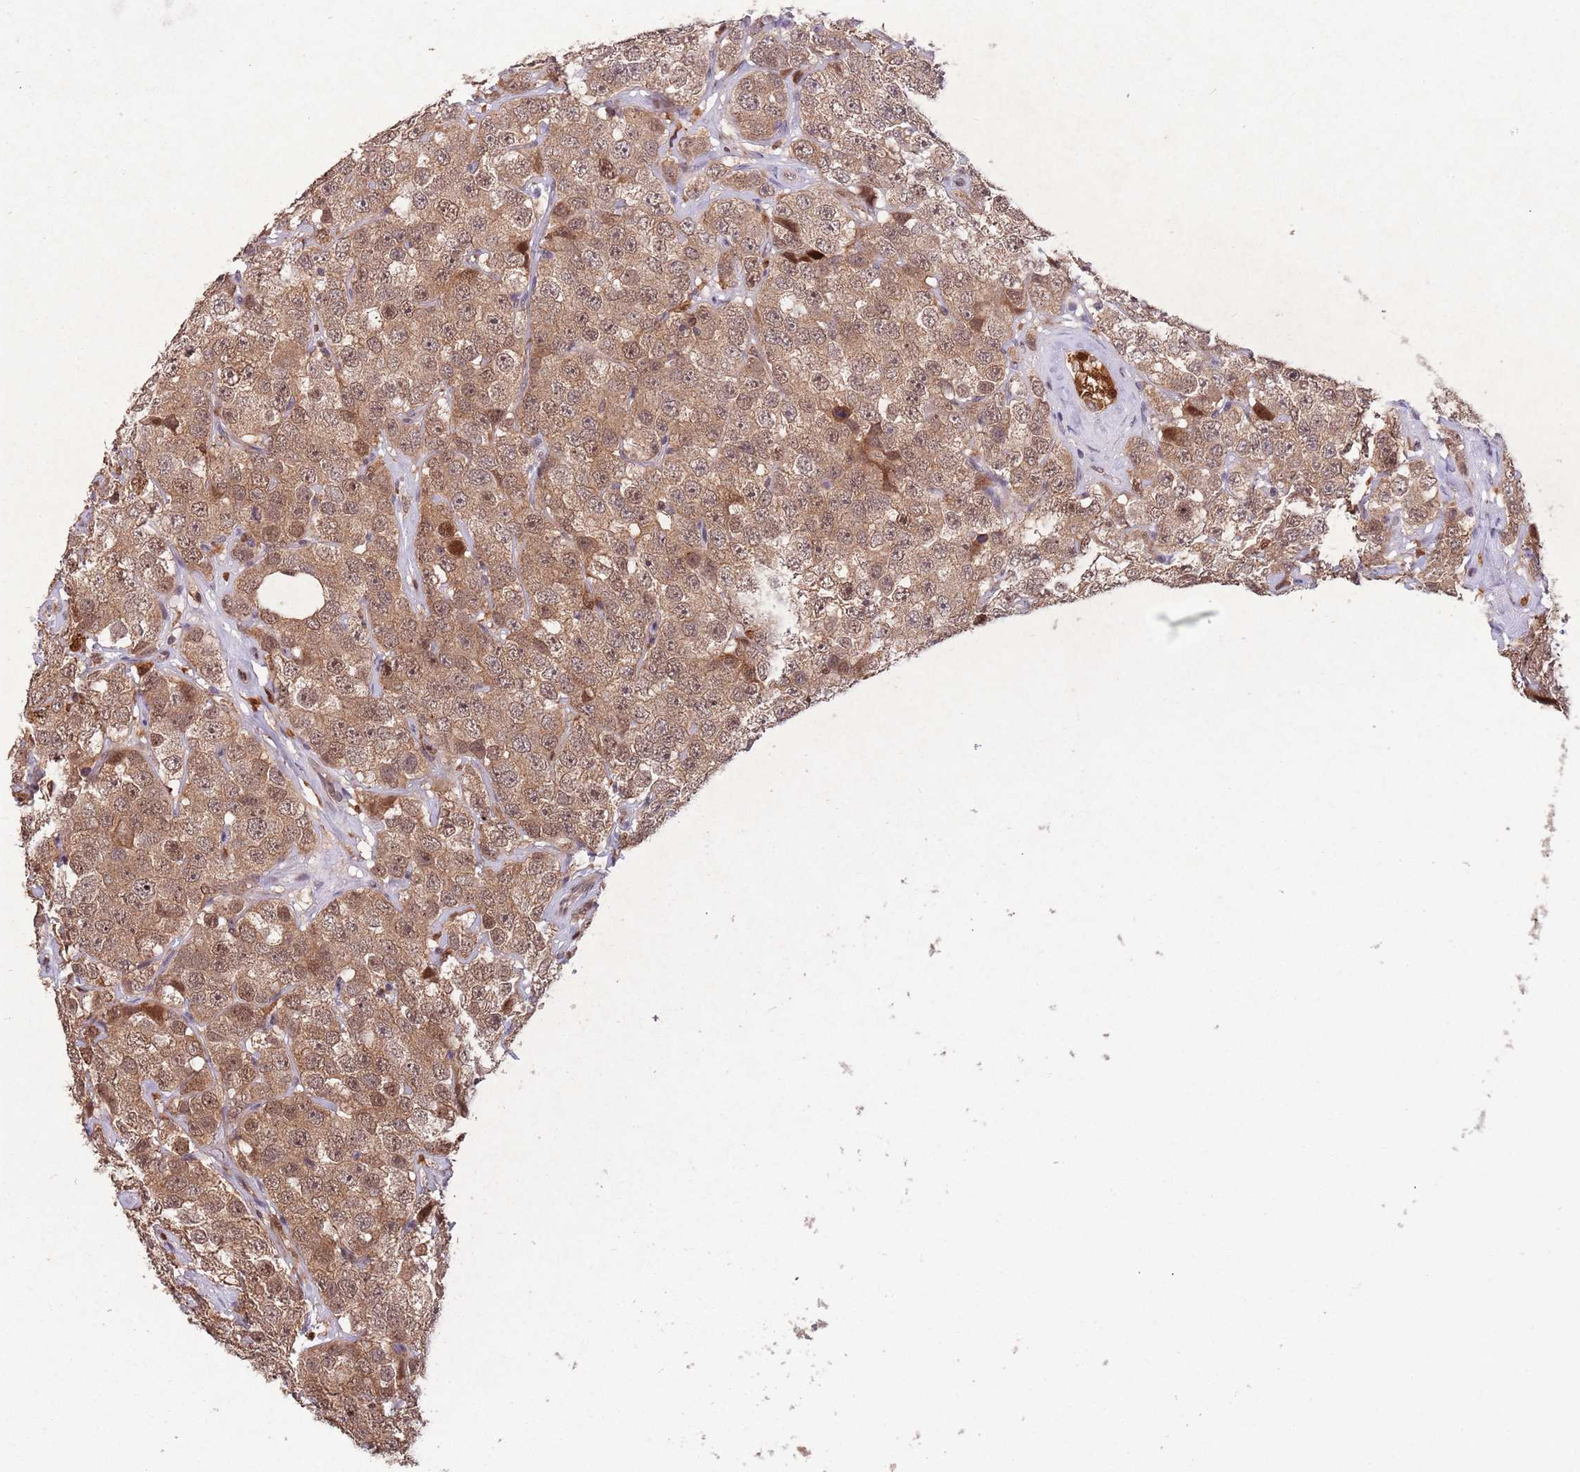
{"staining": {"intensity": "moderate", "quantity": ">75%", "location": "cytoplasmic/membranous,nuclear"}, "tissue": "testis cancer", "cell_type": "Tumor cells", "image_type": "cancer", "snomed": [{"axis": "morphology", "description": "Seminoma, NOS"}, {"axis": "topography", "description": "Testis"}], "caption": "IHC of human testis seminoma demonstrates medium levels of moderate cytoplasmic/membranous and nuclear positivity in approximately >75% of tumor cells.", "gene": "ZNF639", "patient": {"sex": "male", "age": 28}}